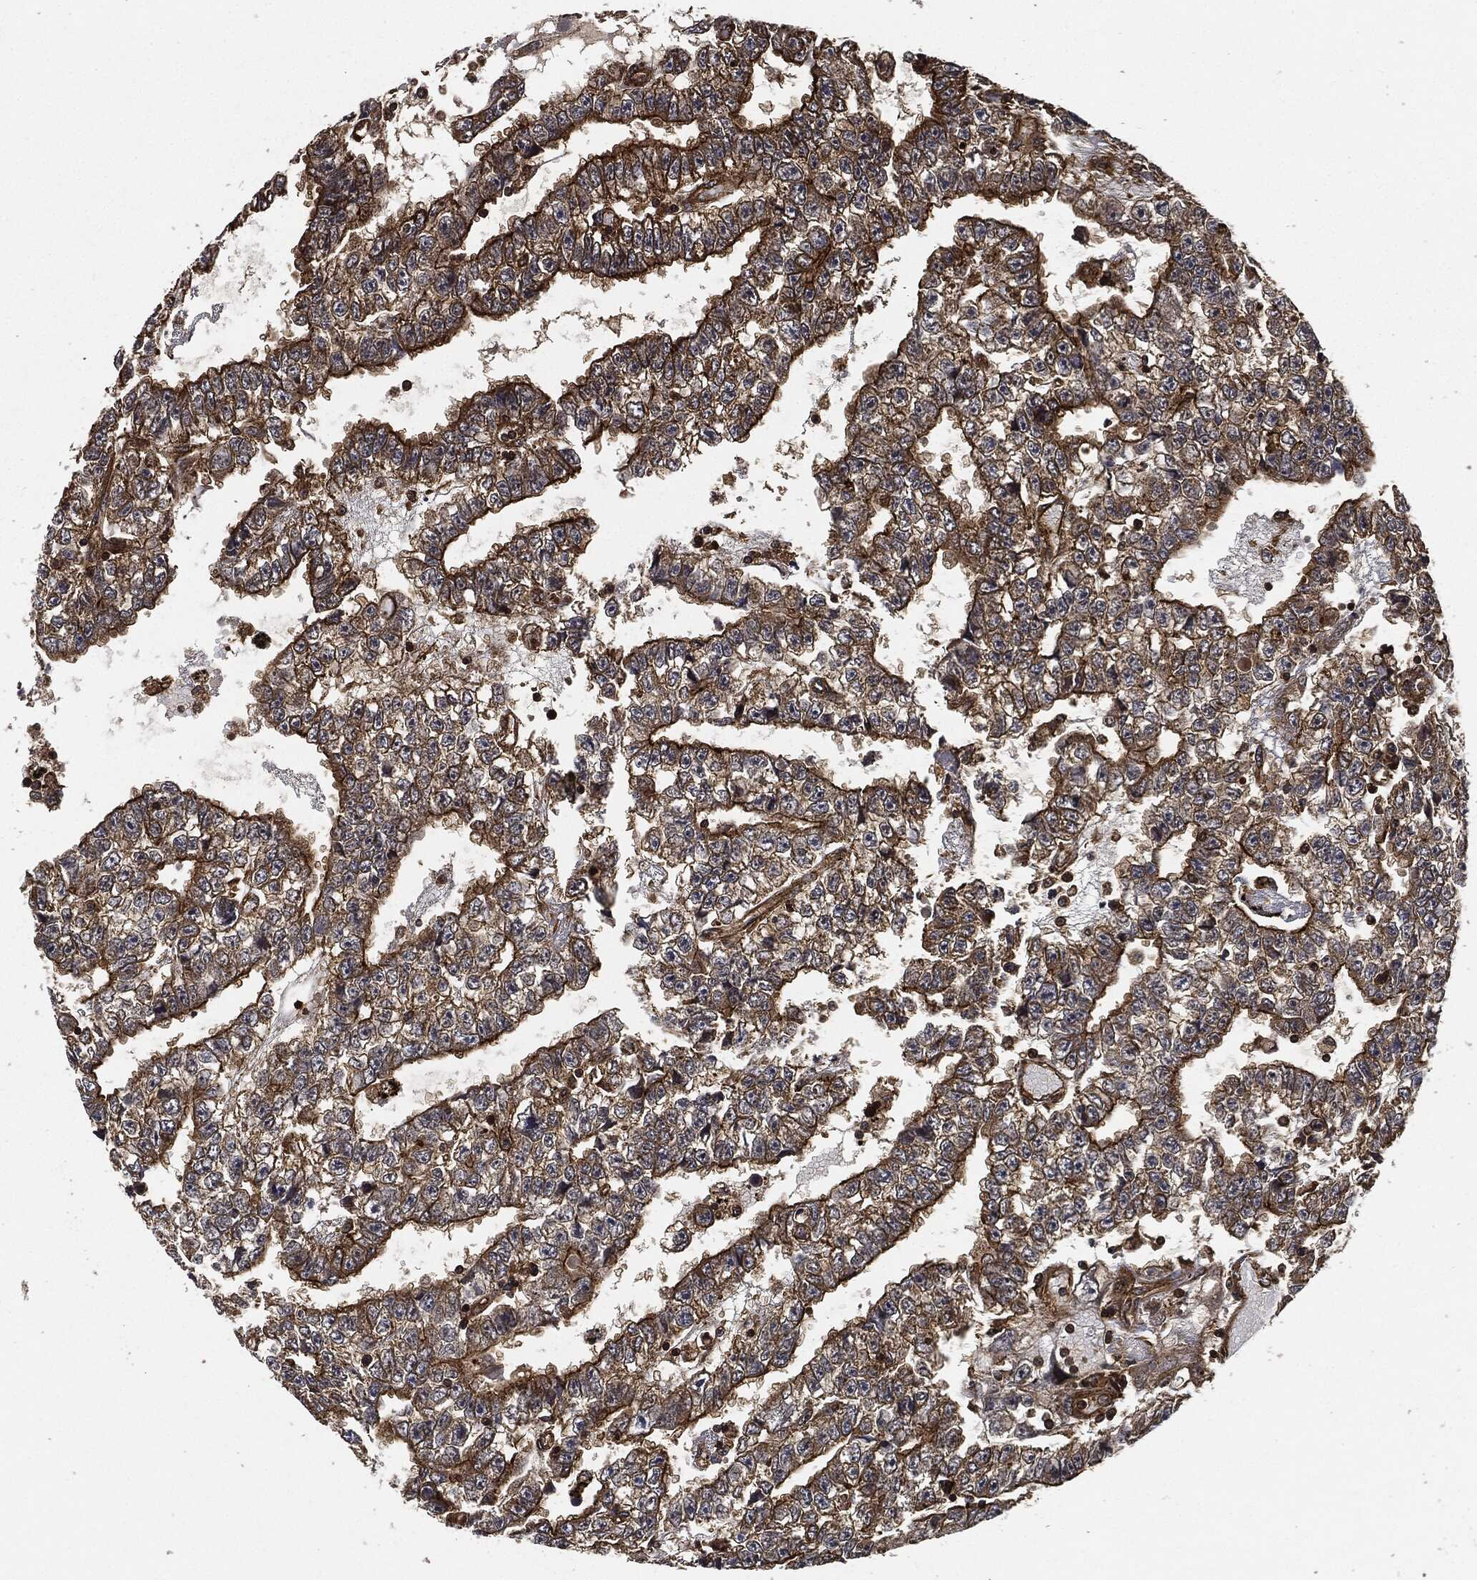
{"staining": {"intensity": "moderate", "quantity": ">75%", "location": "cytoplasmic/membranous"}, "tissue": "testis cancer", "cell_type": "Tumor cells", "image_type": "cancer", "snomed": [{"axis": "morphology", "description": "Carcinoma, Embryonal, NOS"}, {"axis": "topography", "description": "Testis"}], "caption": "Immunohistochemistry histopathology image of neoplastic tissue: embryonal carcinoma (testis) stained using immunohistochemistry shows medium levels of moderate protein expression localized specifically in the cytoplasmic/membranous of tumor cells, appearing as a cytoplasmic/membranous brown color.", "gene": "CEP290", "patient": {"sex": "male", "age": 25}}